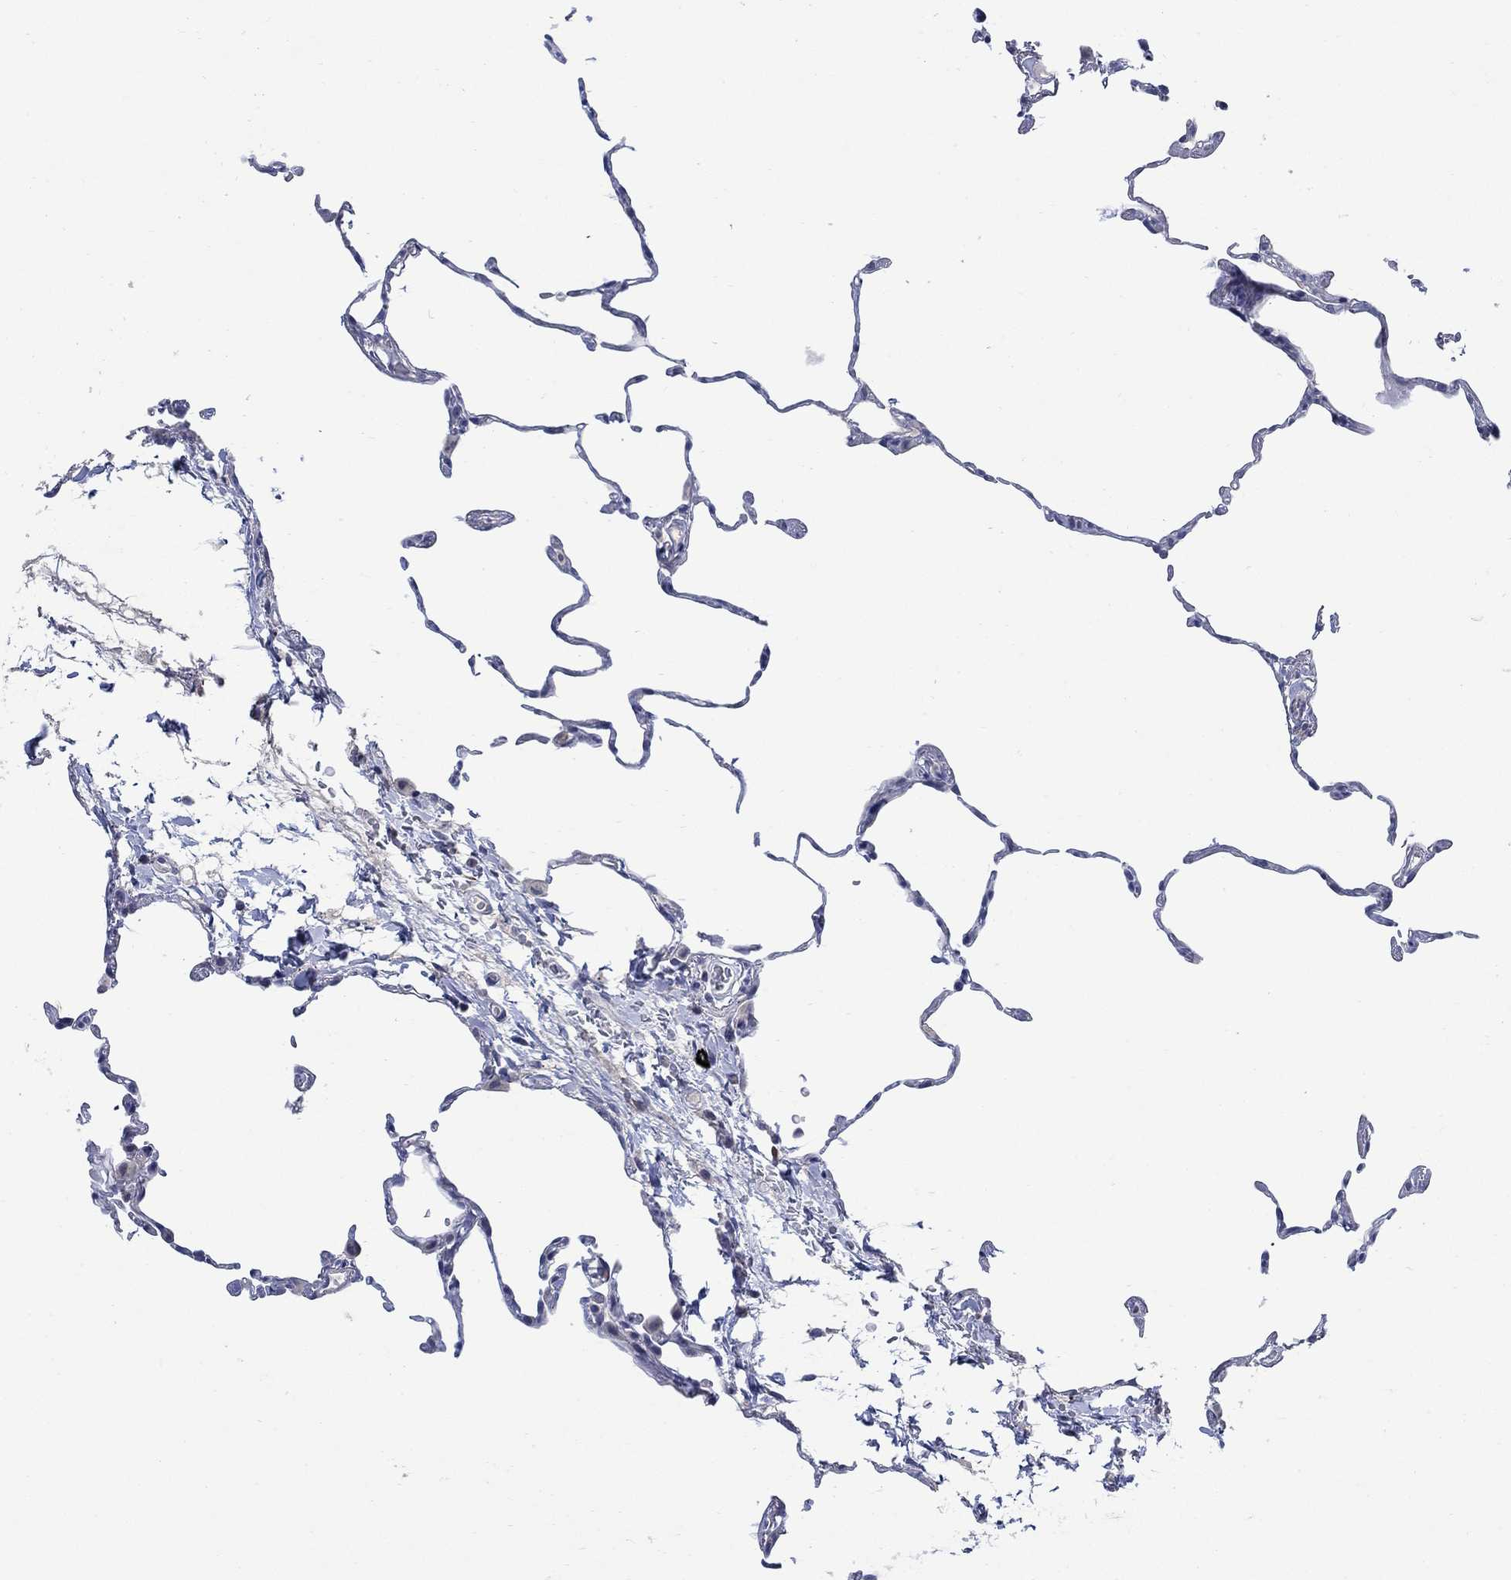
{"staining": {"intensity": "negative", "quantity": "none", "location": "none"}, "tissue": "lung", "cell_type": "Alveolar cells", "image_type": "normal", "snomed": [{"axis": "morphology", "description": "Normal tissue, NOS"}, {"axis": "topography", "description": "Lung"}], "caption": "This is an immunohistochemistry histopathology image of unremarkable lung. There is no staining in alveolar cells.", "gene": "DLK1", "patient": {"sex": "female", "age": 57}}